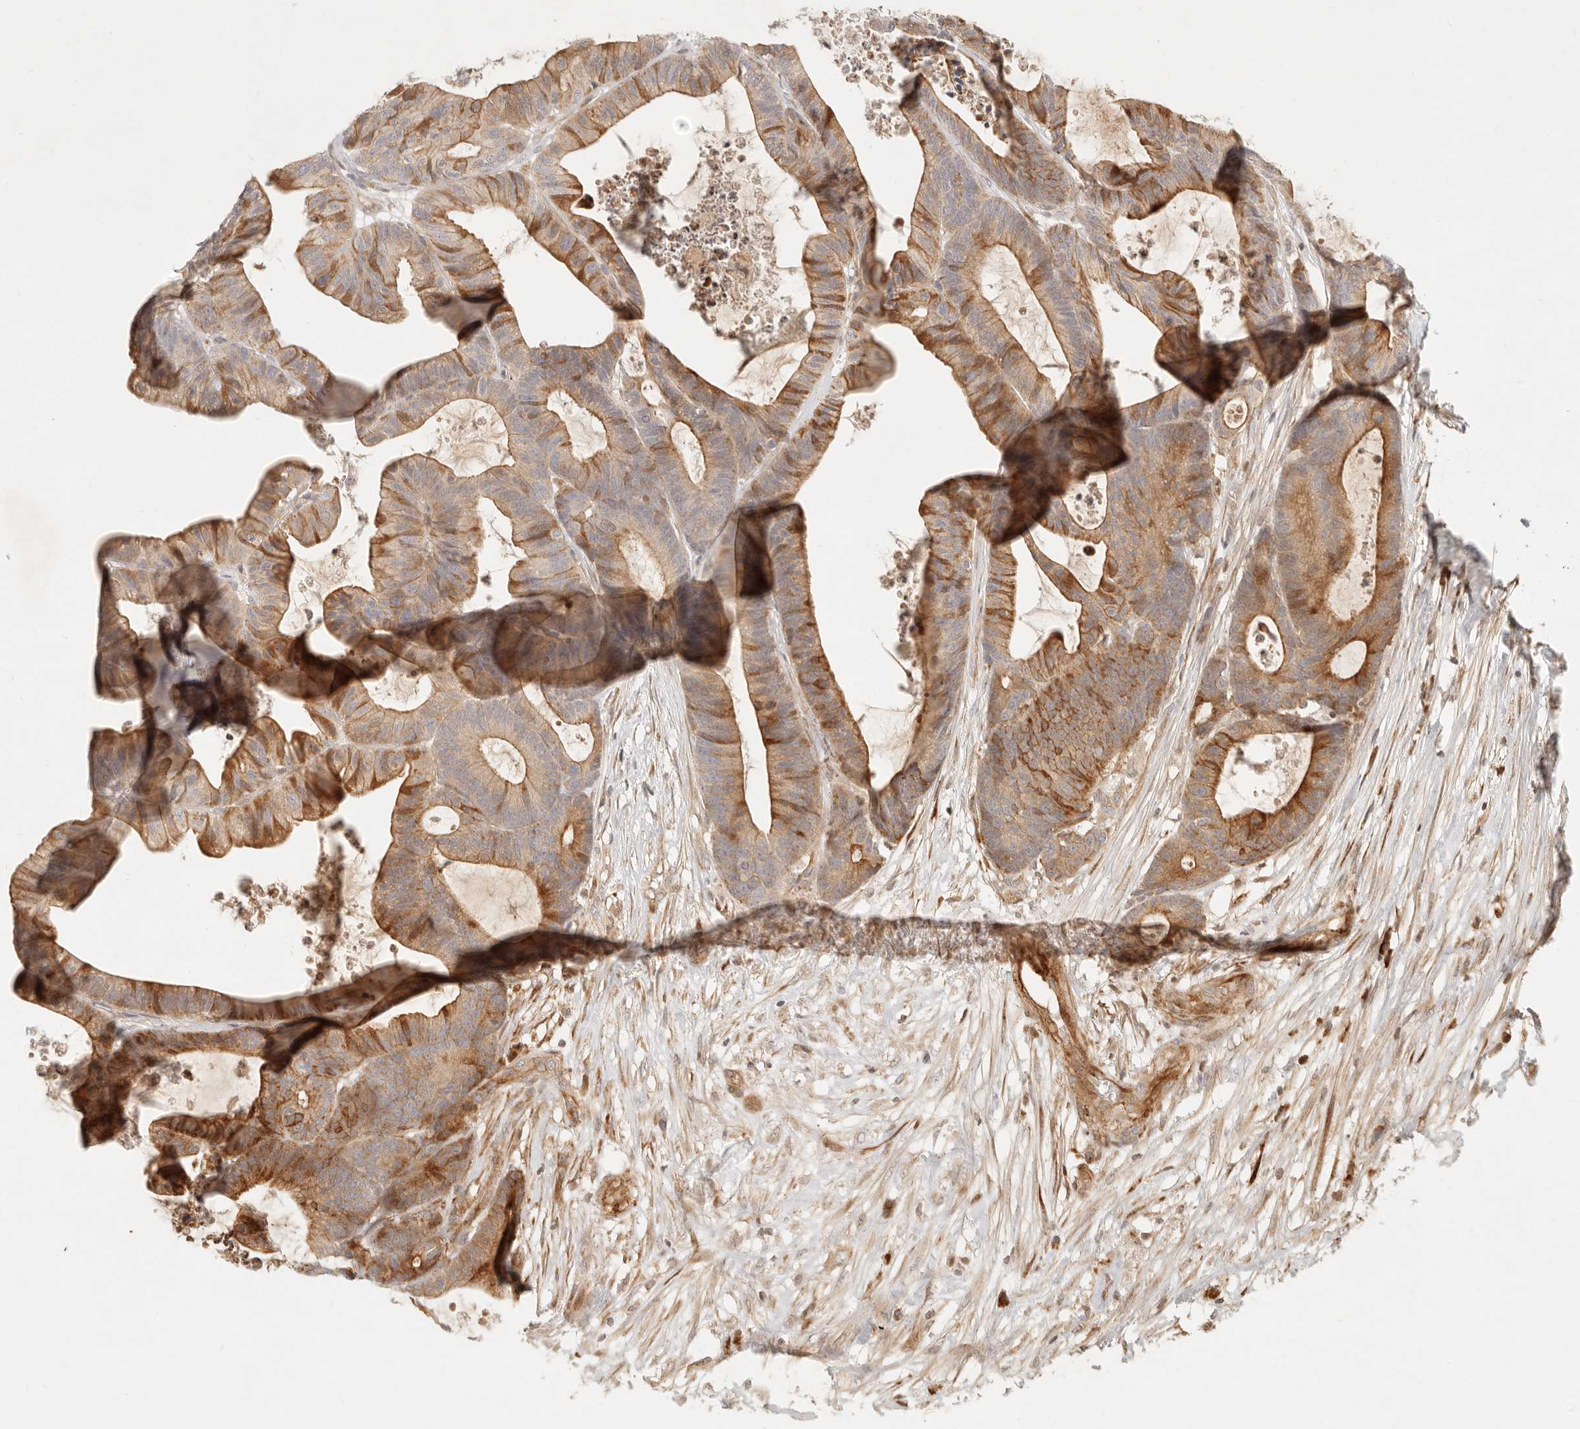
{"staining": {"intensity": "moderate", "quantity": ">75%", "location": "cytoplasmic/membranous"}, "tissue": "colorectal cancer", "cell_type": "Tumor cells", "image_type": "cancer", "snomed": [{"axis": "morphology", "description": "Adenocarcinoma, NOS"}, {"axis": "topography", "description": "Colon"}], "caption": "Adenocarcinoma (colorectal) tissue exhibits moderate cytoplasmic/membranous positivity in approximately >75% of tumor cells (DAB = brown stain, brightfield microscopy at high magnification).", "gene": "KLHL38", "patient": {"sex": "female", "age": 84}}